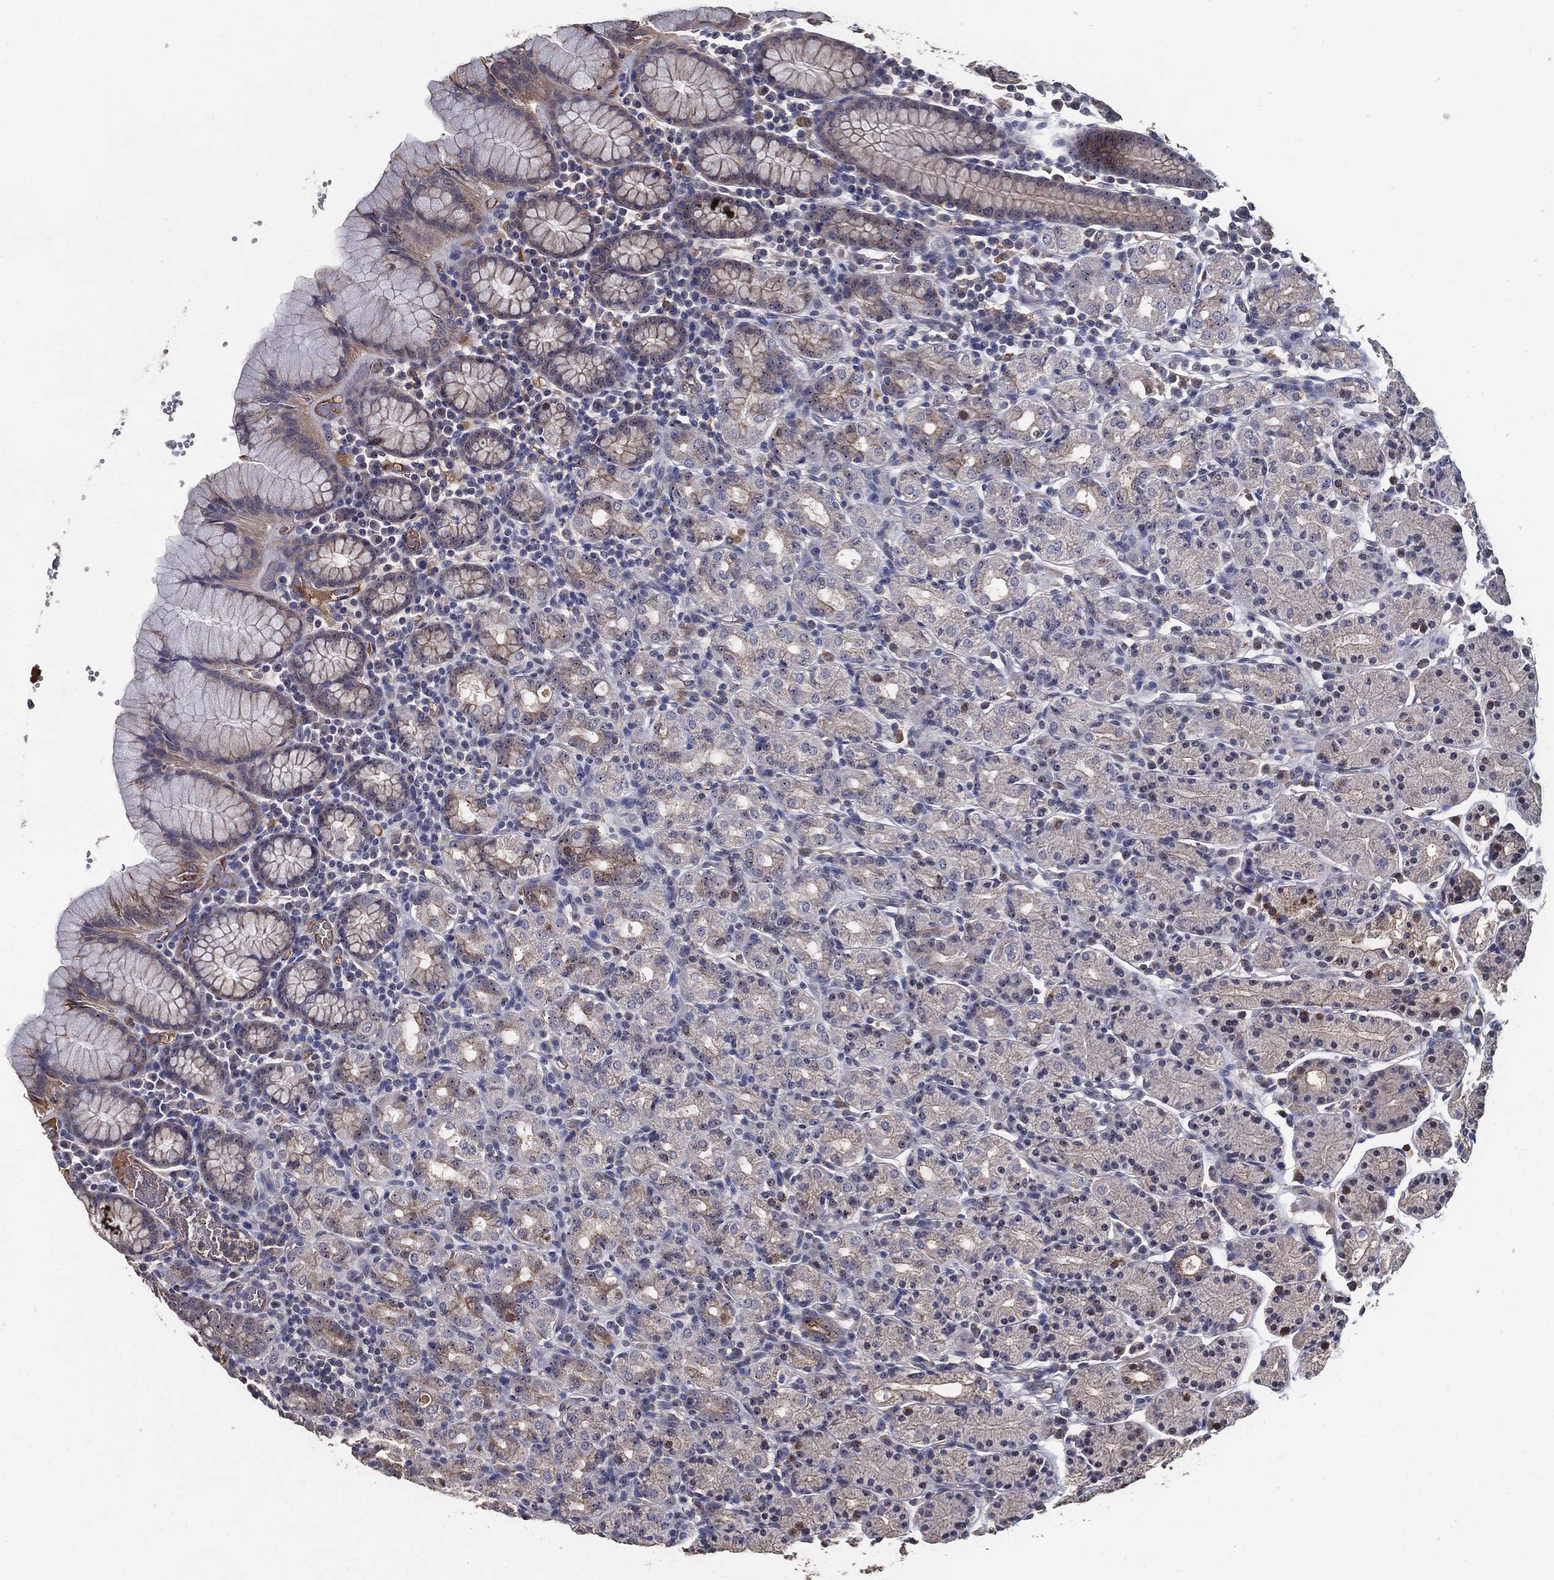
{"staining": {"intensity": "negative", "quantity": "none", "location": "none"}, "tissue": "stomach", "cell_type": "Glandular cells", "image_type": "normal", "snomed": [{"axis": "morphology", "description": "Normal tissue, NOS"}, {"axis": "topography", "description": "Stomach, upper"}, {"axis": "topography", "description": "Stomach"}], "caption": "Human stomach stained for a protein using immunohistochemistry shows no staining in glandular cells.", "gene": "EFNA1", "patient": {"sex": "male", "age": 62}}